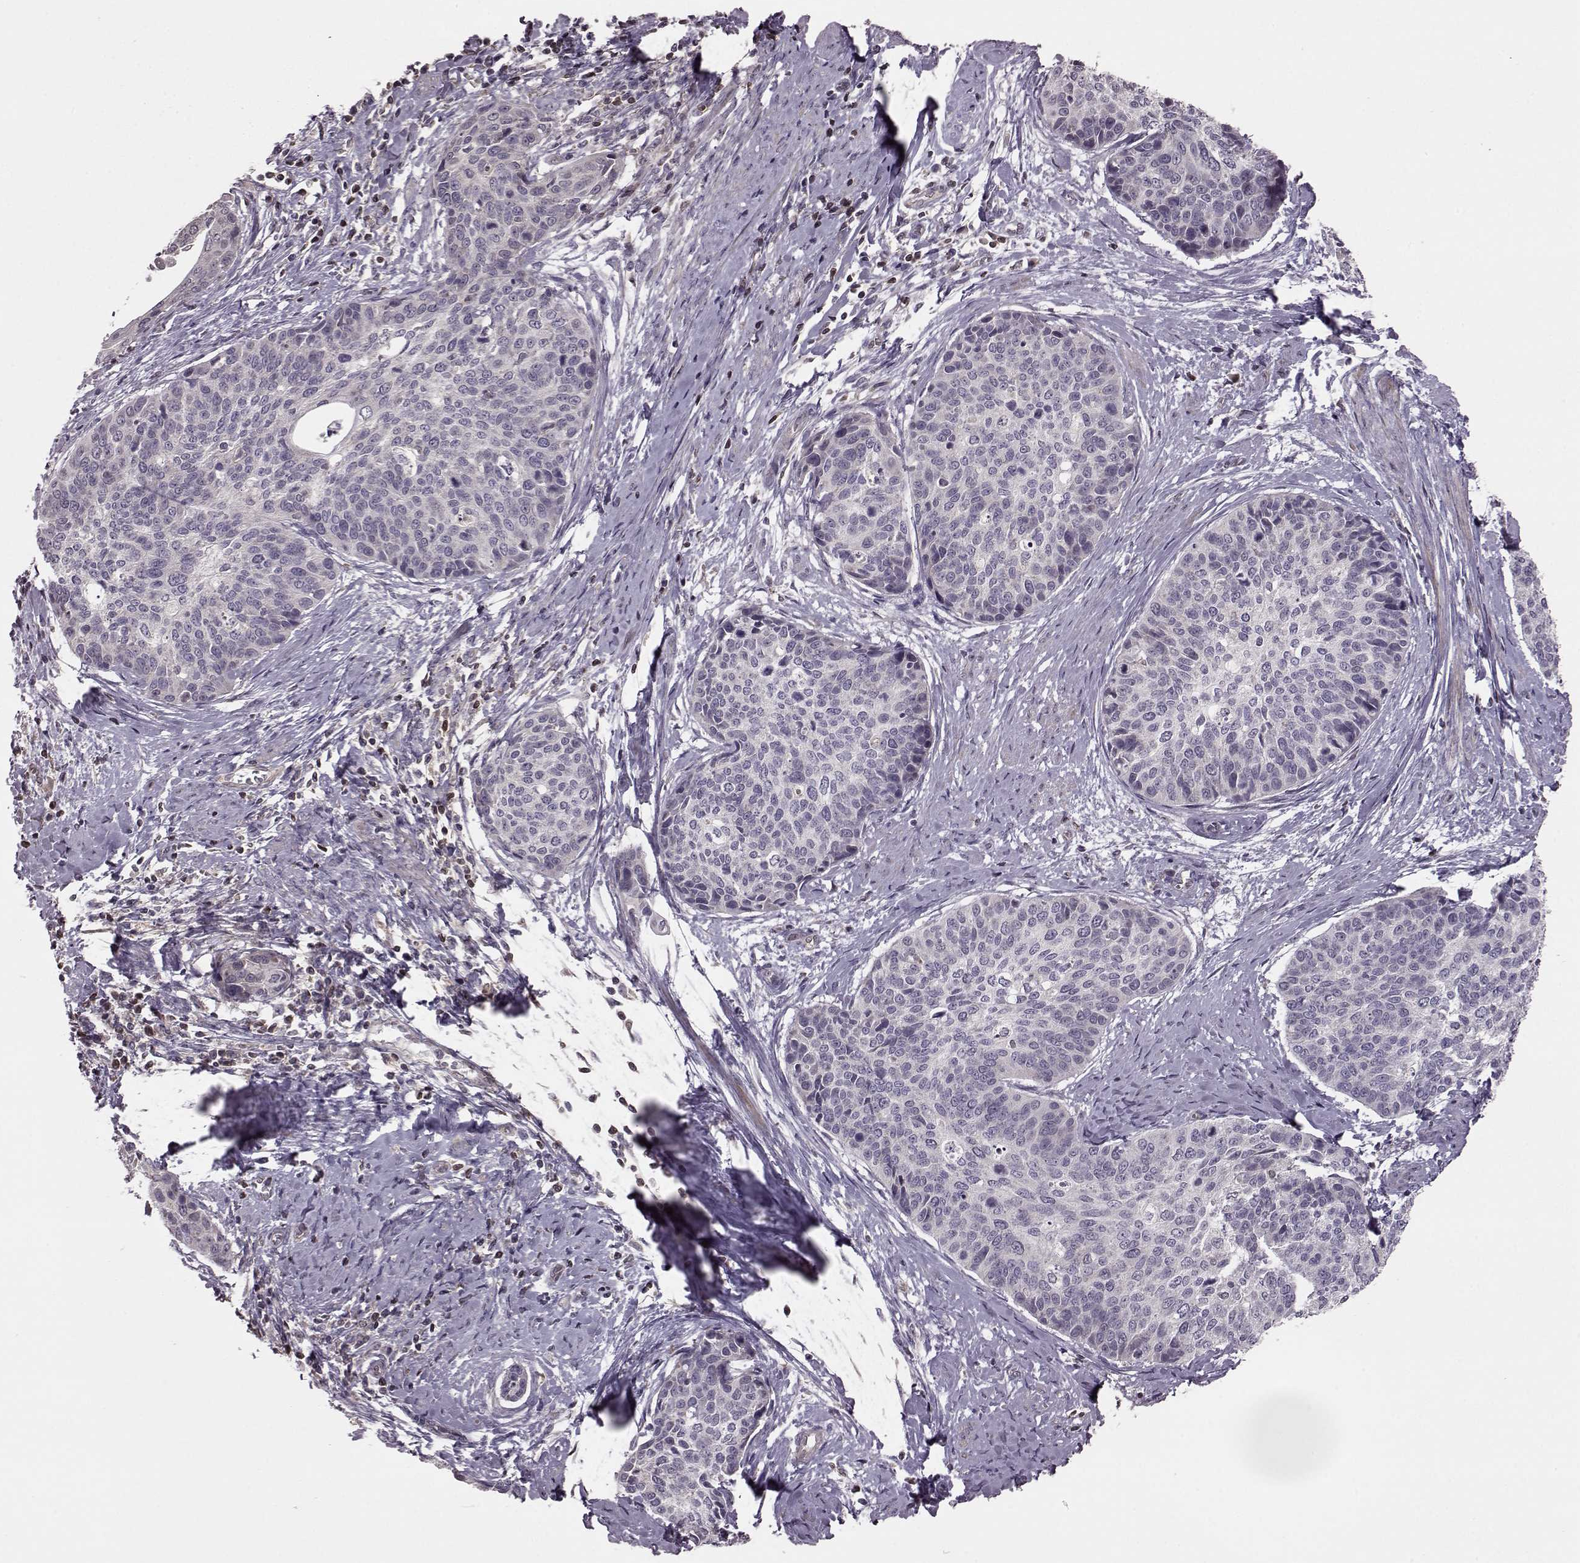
{"staining": {"intensity": "negative", "quantity": "none", "location": "none"}, "tissue": "cervical cancer", "cell_type": "Tumor cells", "image_type": "cancer", "snomed": [{"axis": "morphology", "description": "Squamous cell carcinoma, NOS"}, {"axis": "topography", "description": "Cervix"}], "caption": "This is an IHC micrograph of squamous cell carcinoma (cervical). There is no staining in tumor cells.", "gene": "CDC42SE1", "patient": {"sex": "female", "age": 69}}